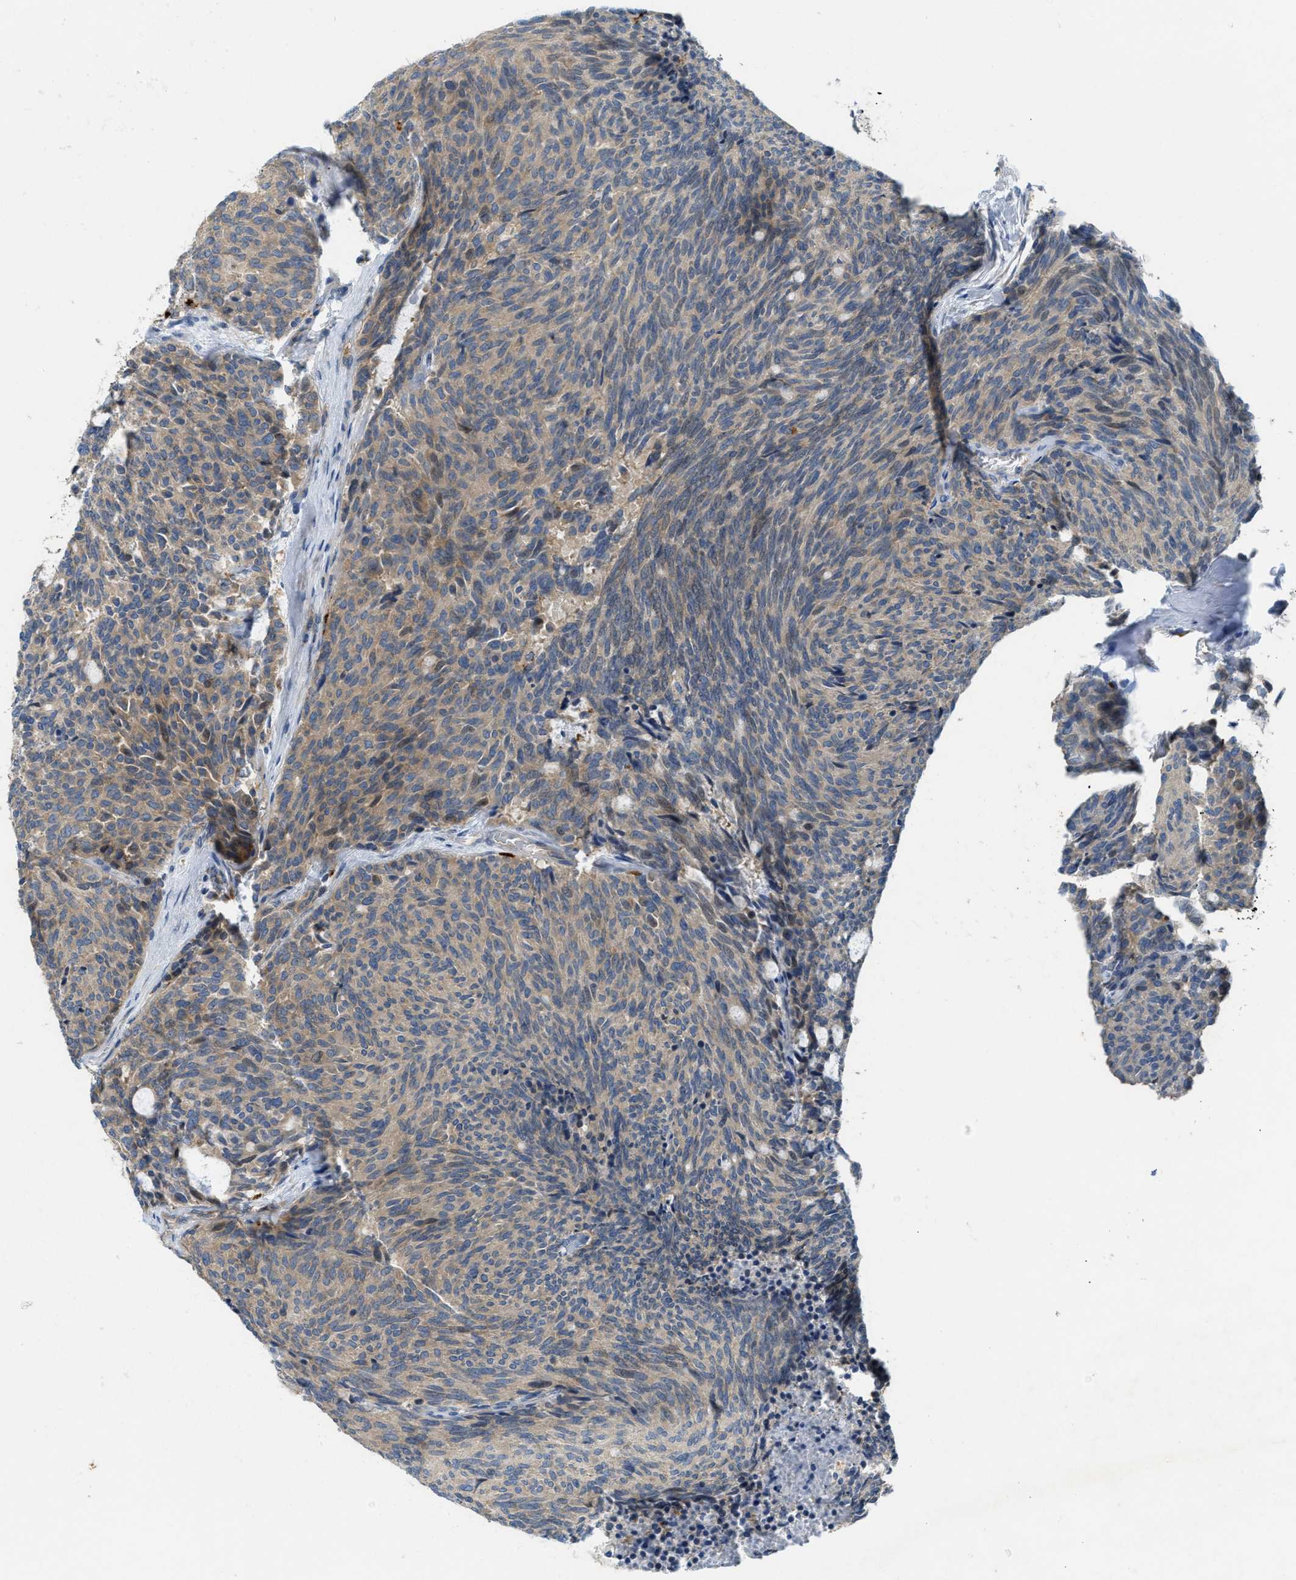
{"staining": {"intensity": "weak", "quantity": "25%-75%", "location": "cytoplasmic/membranous"}, "tissue": "carcinoid", "cell_type": "Tumor cells", "image_type": "cancer", "snomed": [{"axis": "morphology", "description": "Carcinoid, malignant, NOS"}, {"axis": "topography", "description": "Pancreas"}], "caption": "An image of malignant carcinoid stained for a protein demonstrates weak cytoplasmic/membranous brown staining in tumor cells. The staining was performed using DAB (3,3'-diaminobenzidine) to visualize the protein expression in brown, while the nuclei were stained in blue with hematoxylin (Magnification: 20x).", "gene": "KLHDC10", "patient": {"sex": "female", "age": 54}}